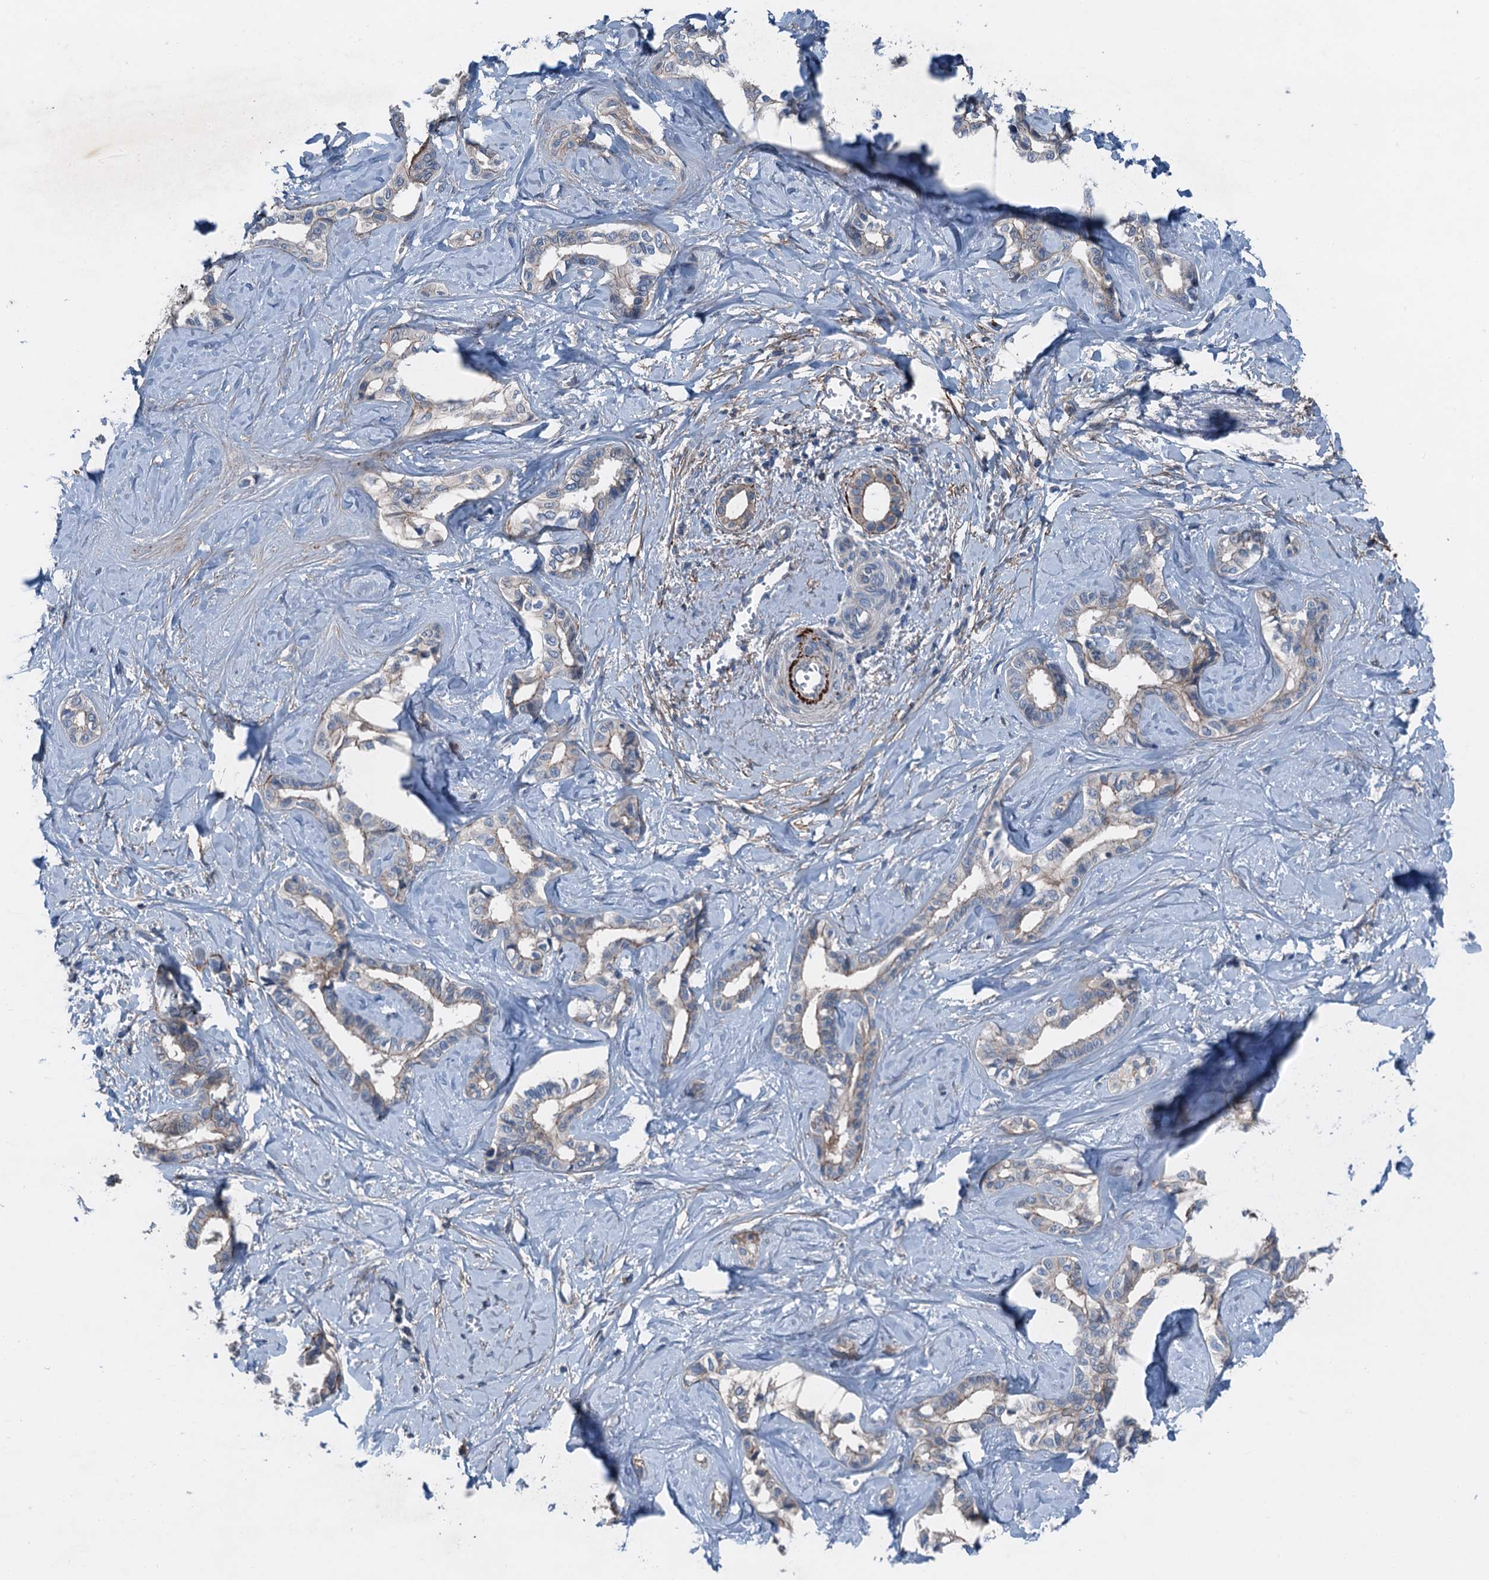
{"staining": {"intensity": "negative", "quantity": "none", "location": "none"}, "tissue": "liver cancer", "cell_type": "Tumor cells", "image_type": "cancer", "snomed": [{"axis": "morphology", "description": "Cholangiocarcinoma"}, {"axis": "topography", "description": "Liver"}], "caption": "A photomicrograph of cholangiocarcinoma (liver) stained for a protein displays no brown staining in tumor cells.", "gene": "SLC2A10", "patient": {"sex": "female", "age": 77}}